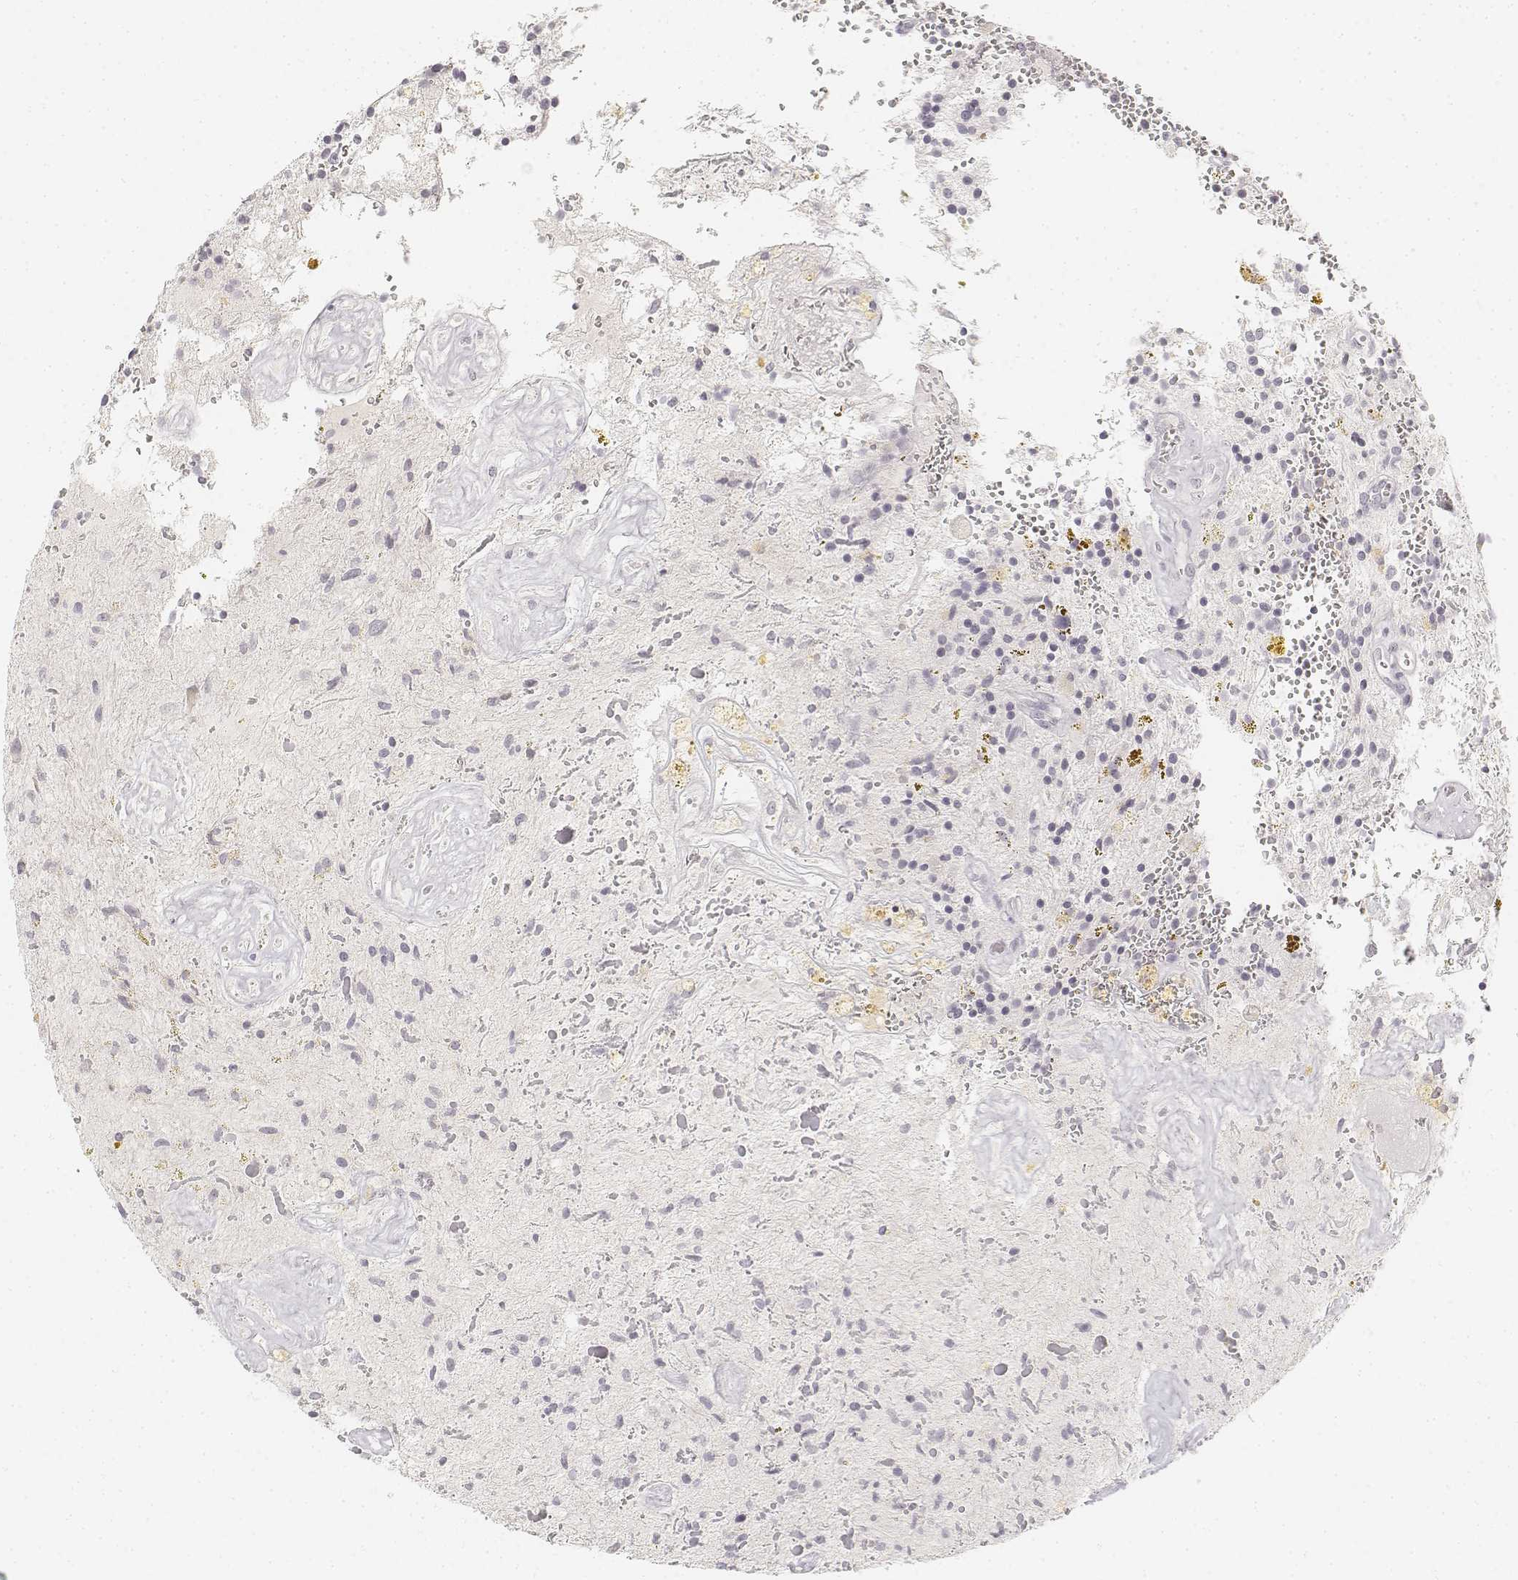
{"staining": {"intensity": "negative", "quantity": "none", "location": "none"}, "tissue": "glioma", "cell_type": "Tumor cells", "image_type": "cancer", "snomed": [{"axis": "morphology", "description": "Glioma, malignant, Low grade"}, {"axis": "topography", "description": "Cerebellum"}], "caption": "DAB immunohistochemical staining of human glioma reveals no significant expression in tumor cells.", "gene": "DSG4", "patient": {"sex": "female", "age": 14}}